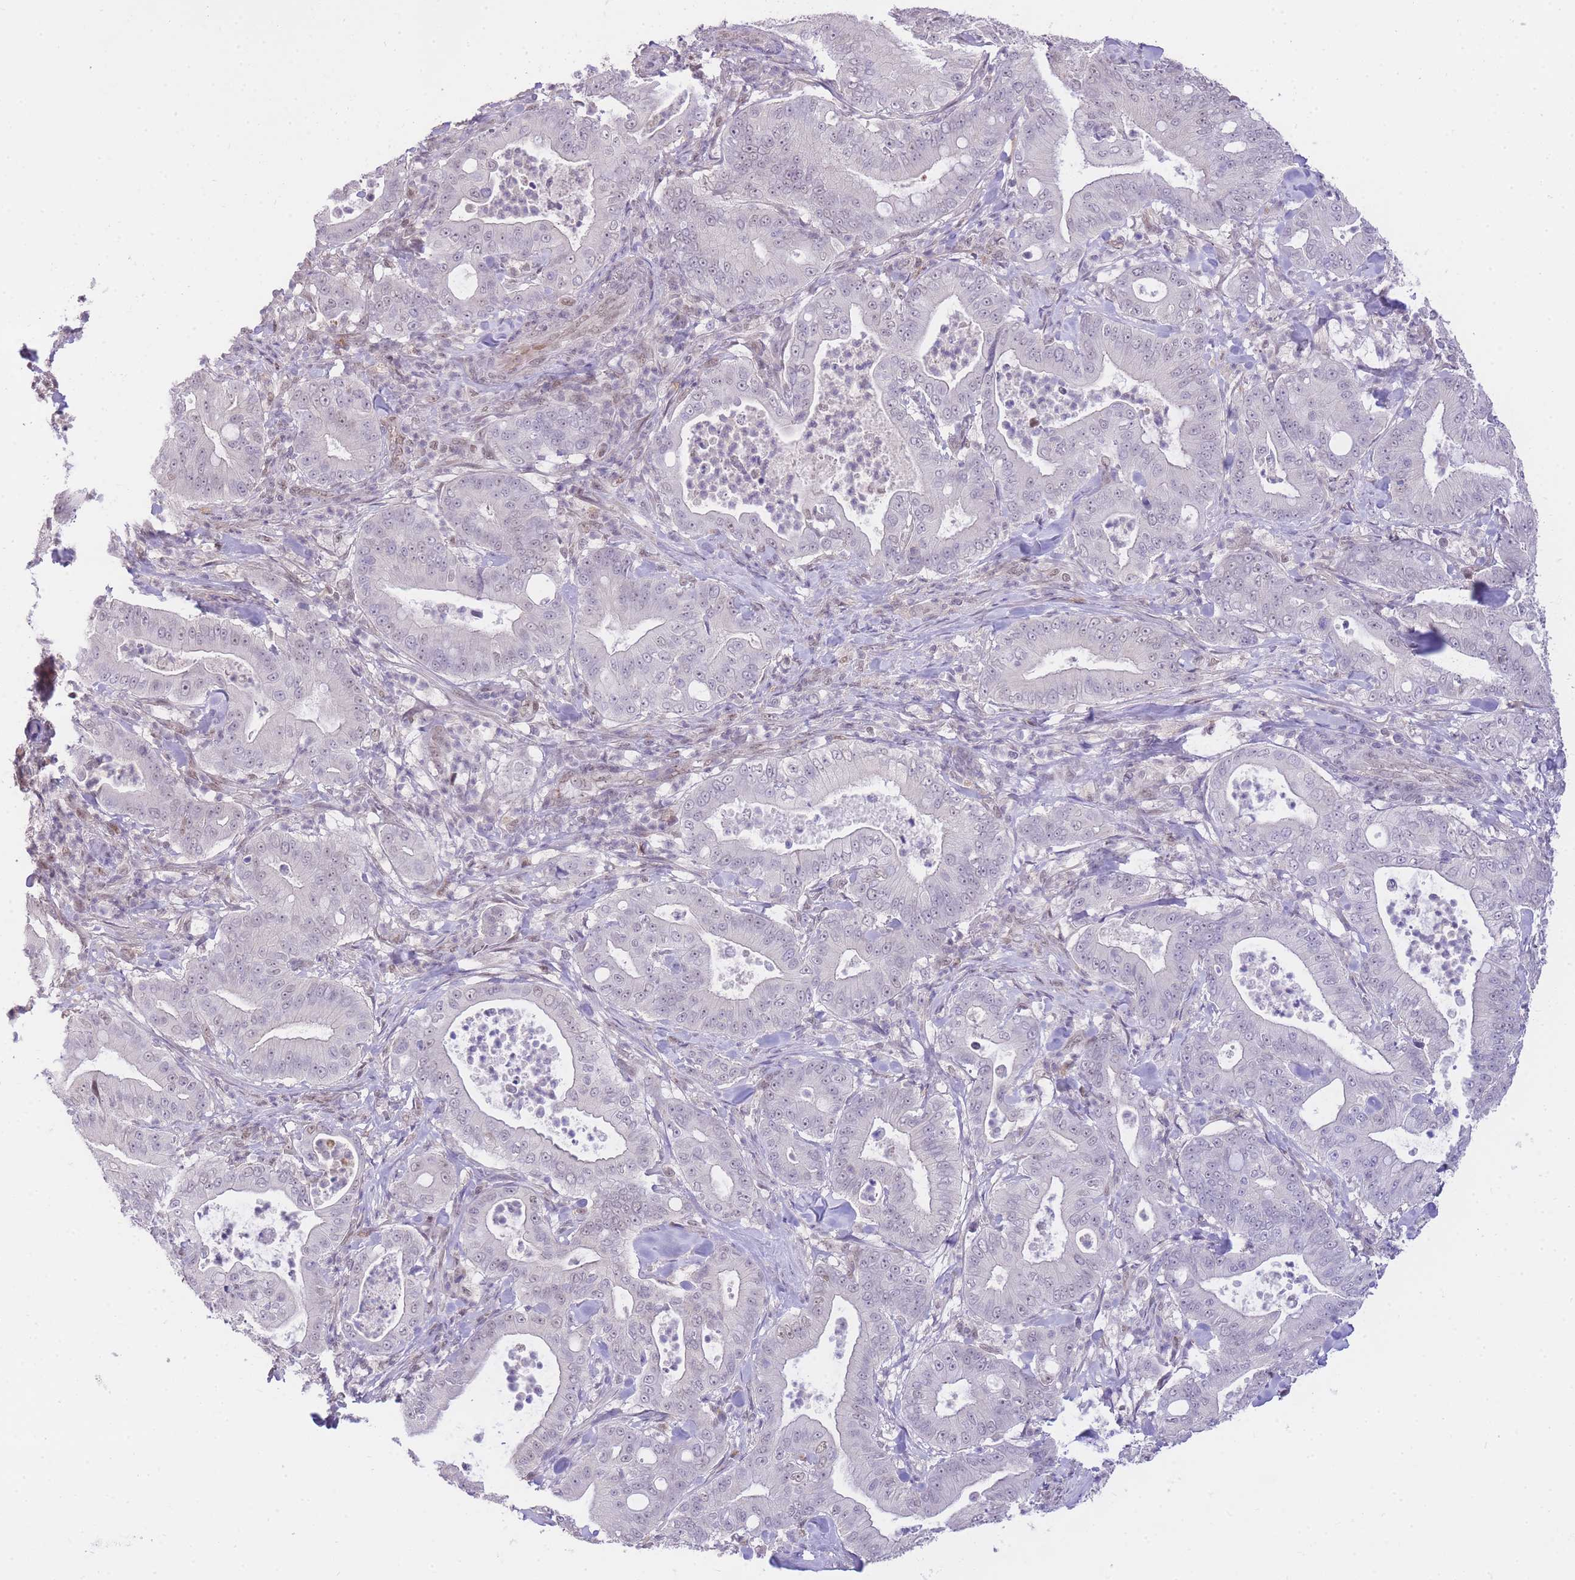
{"staining": {"intensity": "moderate", "quantity": "<25%", "location": "nuclear"}, "tissue": "pancreatic cancer", "cell_type": "Tumor cells", "image_type": "cancer", "snomed": [{"axis": "morphology", "description": "Adenocarcinoma, NOS"}, {"axis": "topography", "description": "Pancreas"}], "caption": "Pancreatic adenocarcinoma stained for a protein shows moderate nuclear positivity in tumor cells.", "gene": "UBXN7", "patient": {"sex": "male", "age": 71}}